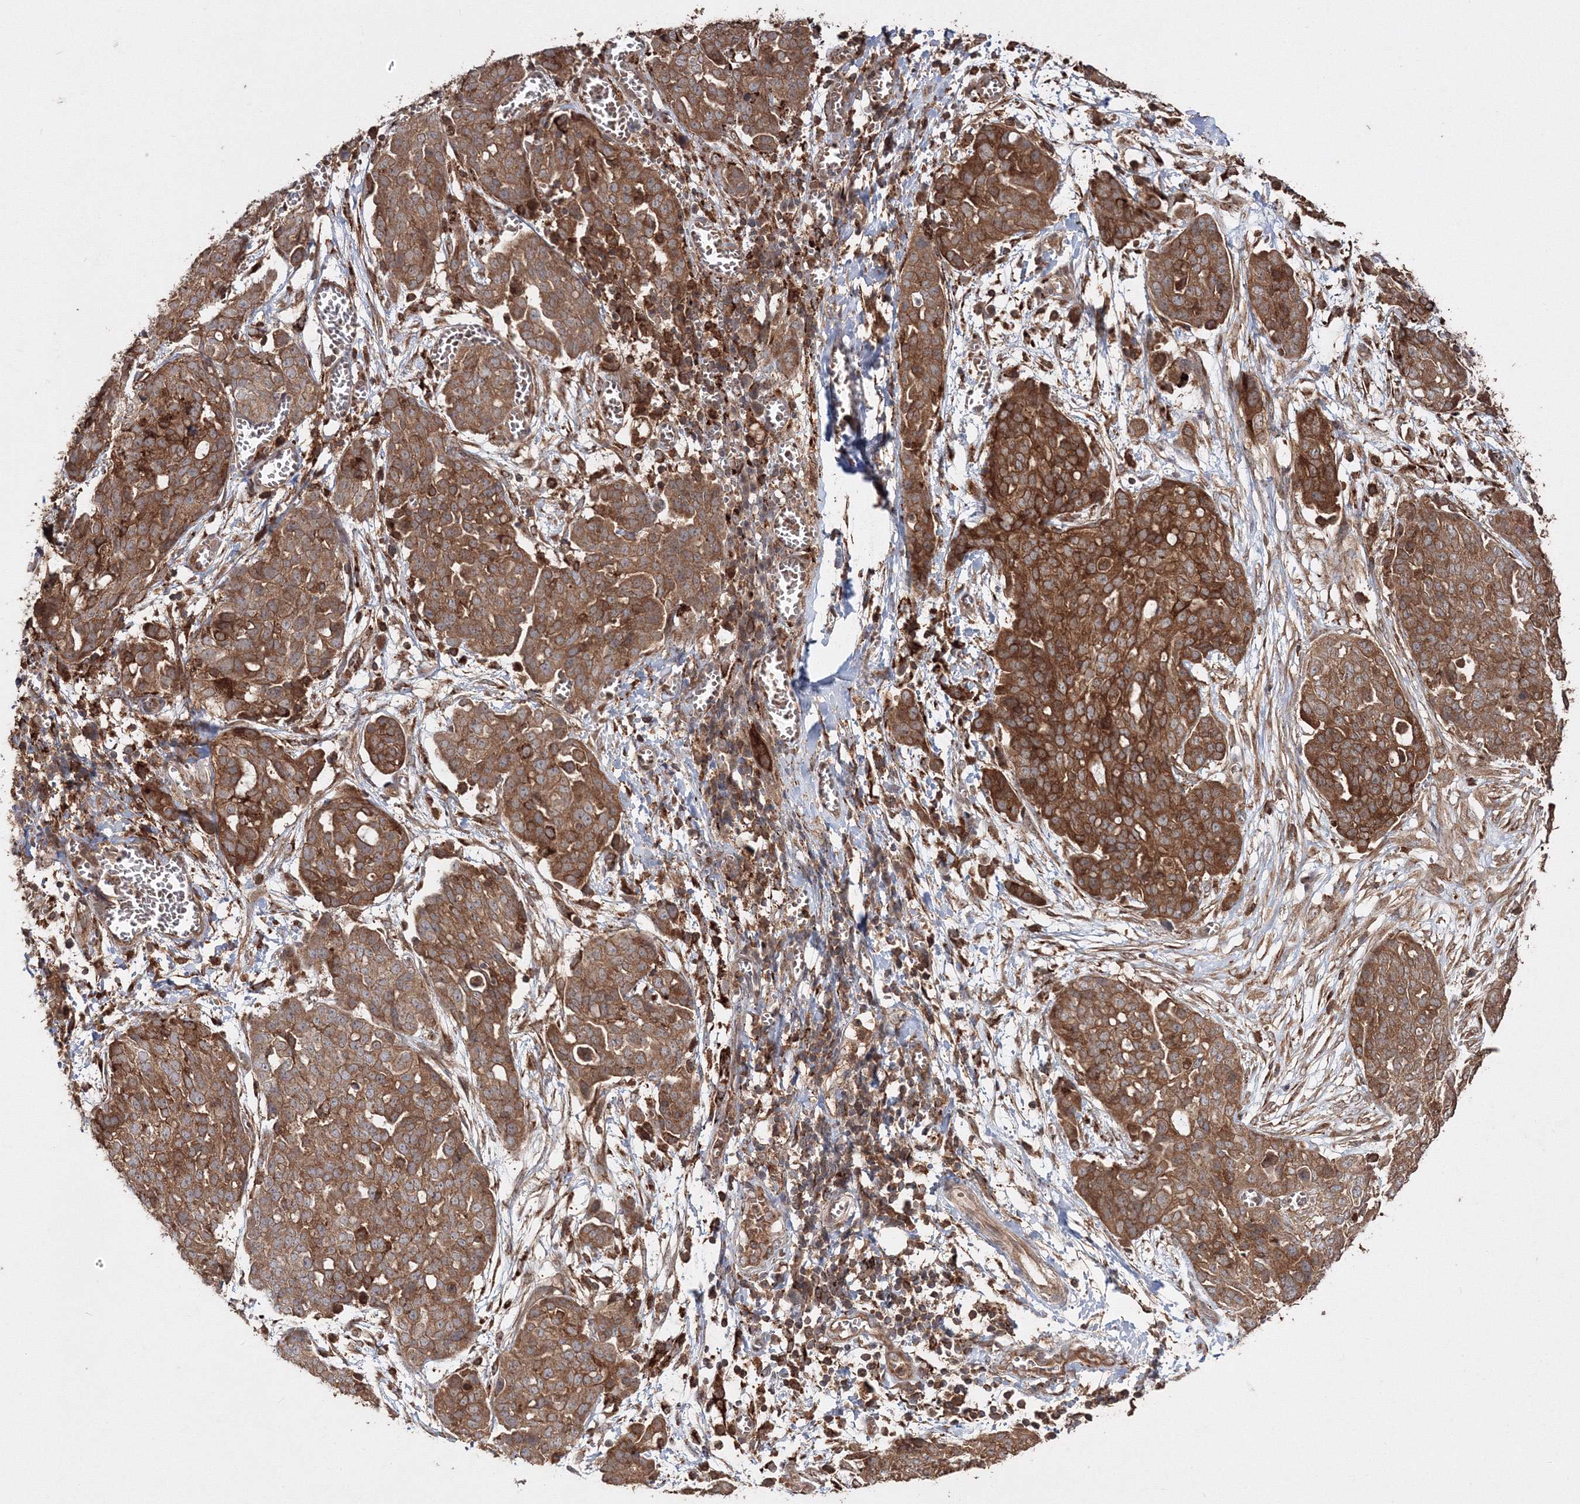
{"staining": {"intensity": "strong", "quantity": ">75%", "location": "cytoplasmic/membranous"}, "tissue": "ovarian cancer", "cell_type": "Tumor cells", "image_type": "cancer", "snomed": [{"axis": "morphology", "description": "Cystadenocarcinoma, serous, NOS"}, {"axis": "topography", "description": "Soft tissue"}, {"axis": "topography", "description": "Ovary"}], "caption": "Immunohistochemical staining of human ovarian cancer displays high levels of strong cytoplasmic/membranous expression in about >75% of tumor cells.", "gene": "DDO", "patient": {"sex": "female", "age": 57}}